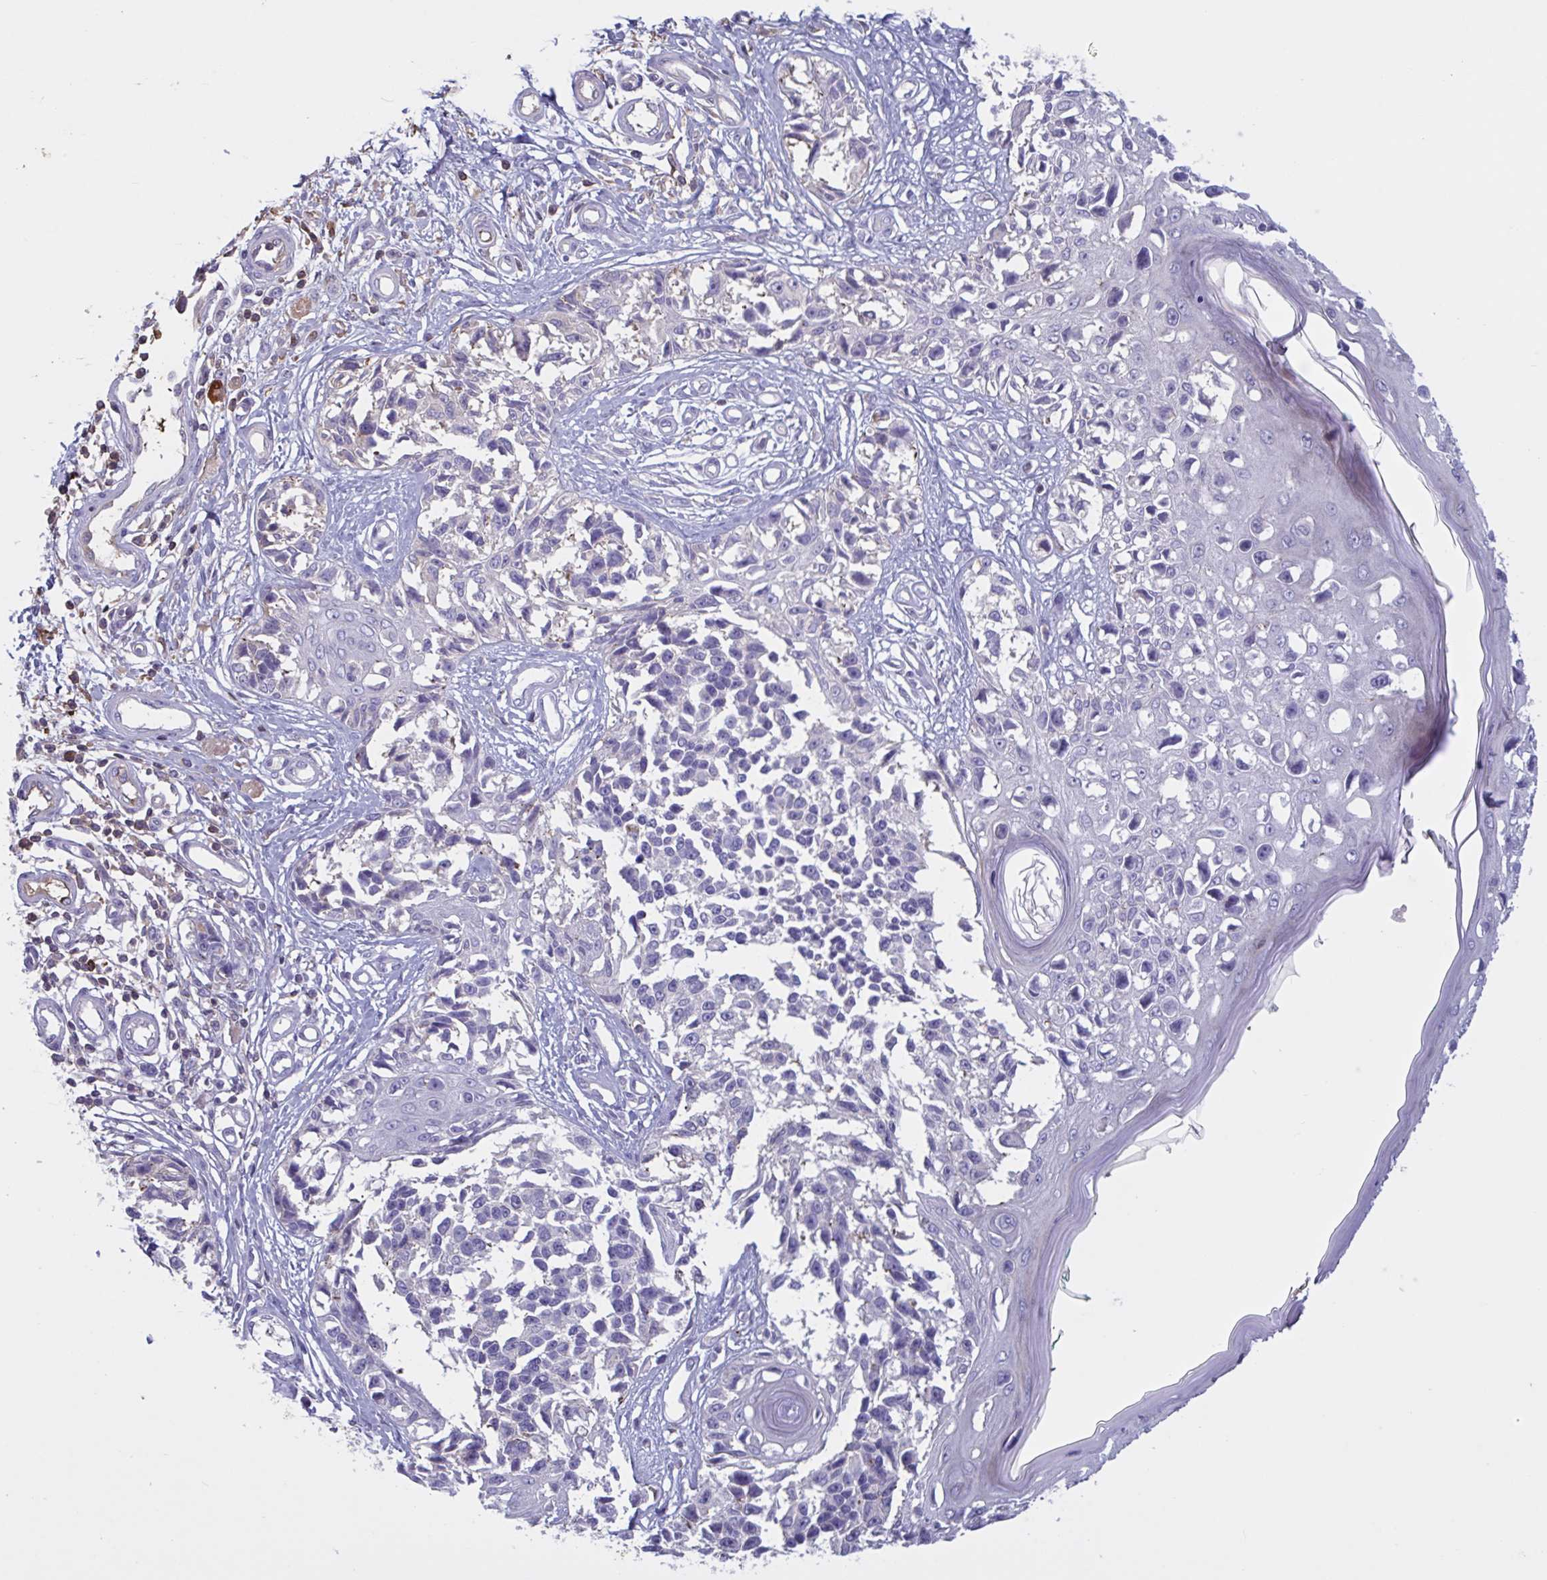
{"staining": {"intensity": "negative", "quantity": "none", "location": "none"}, "tissue": "melanoma", "cell_type": "Tumor cells", "image_type": "cancer", "snomed": [{"axis": "morphology", "description": "Malignant melanoma, NOS"}, {"axis": "topography", "description": "Skin"}], "caption": "Protein analysis of melanoma displays no significant staining in tumor cells.", "gene": "IL1R1", "patient": {"sex": "male", "age": 73}}